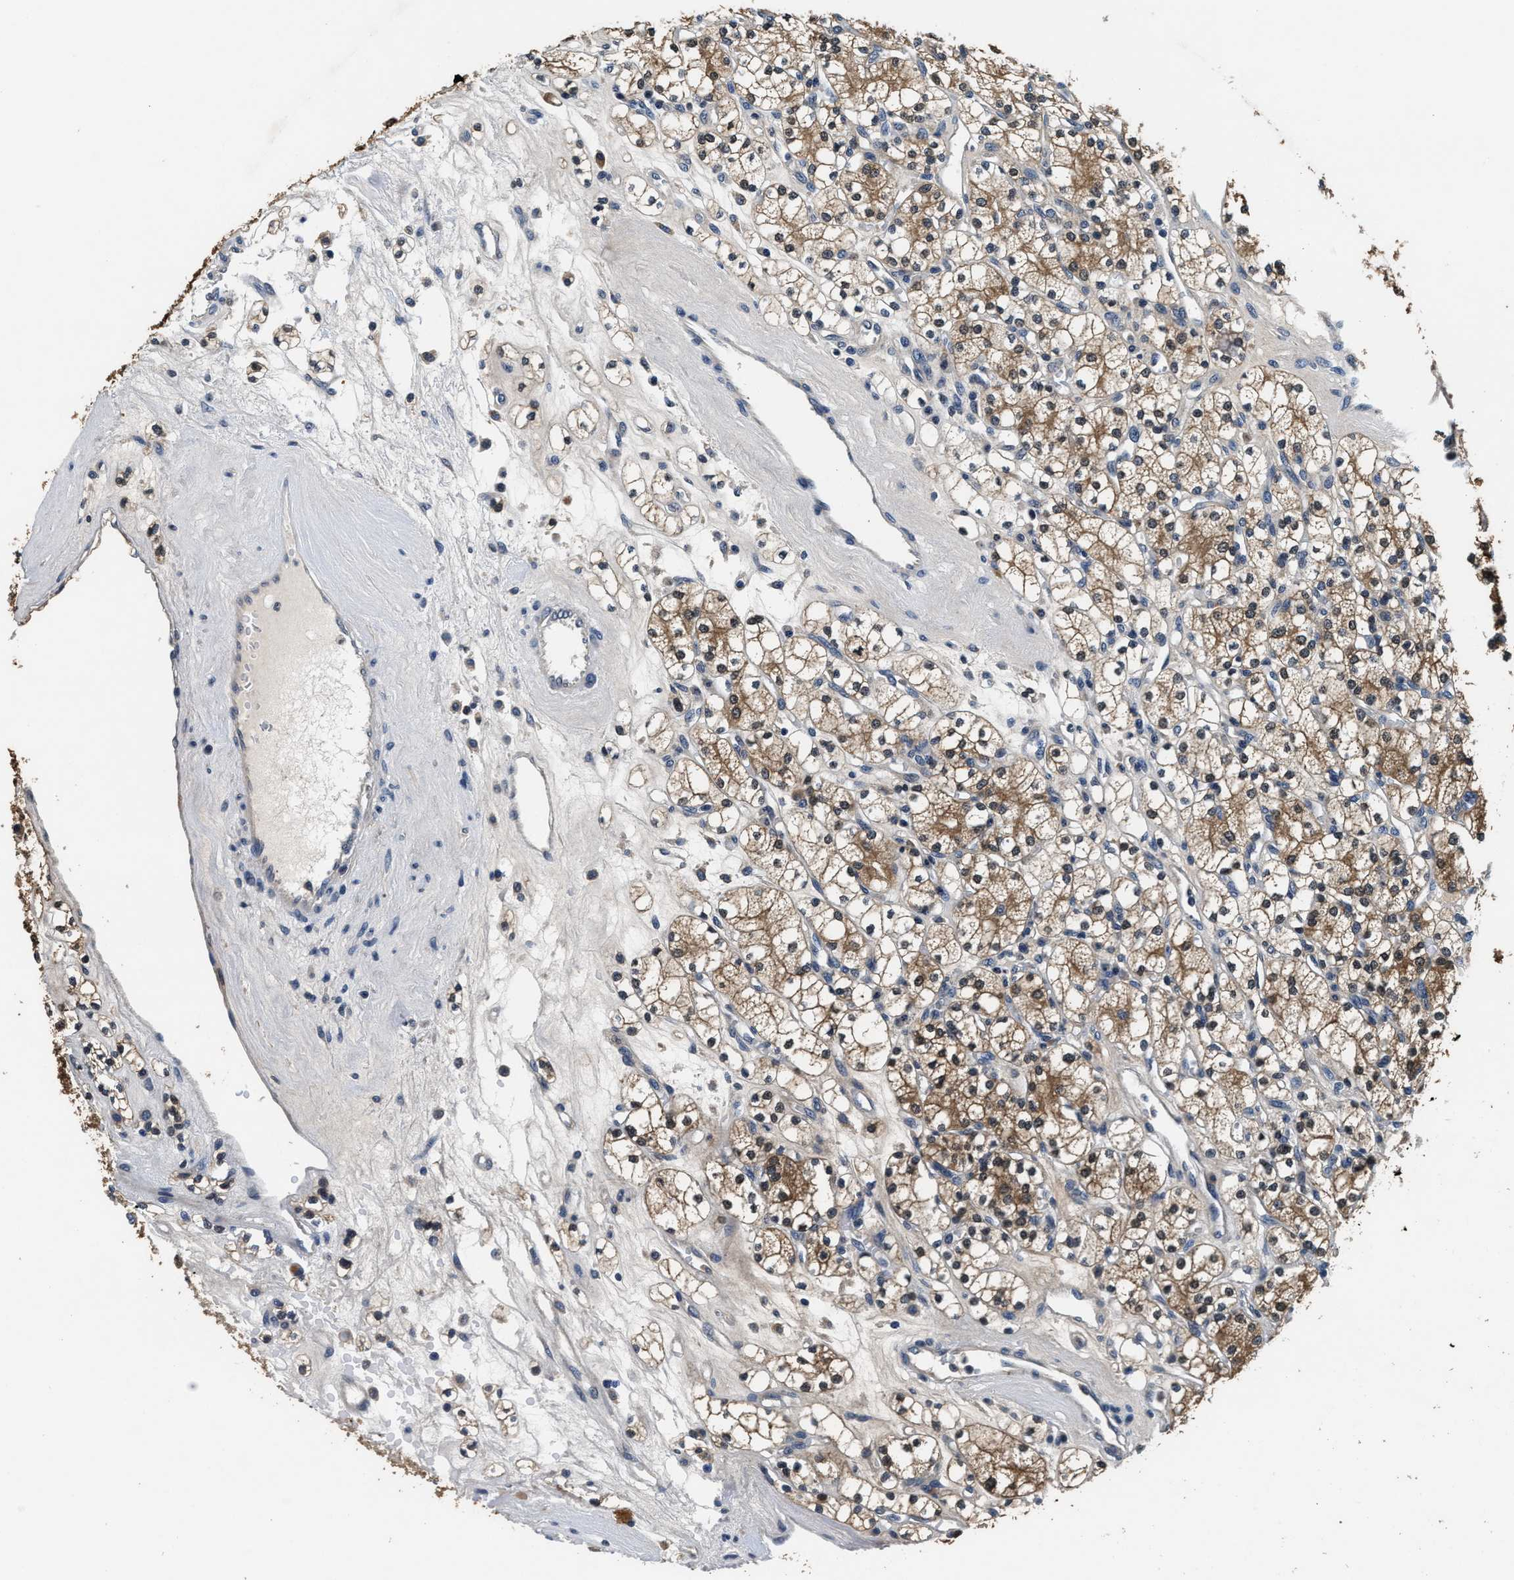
{"staining": {"intensity": "moderate", "quantity": ">75%", "location": "cytoplasmic/membranous"}, "tissue": "renal cancer", "cell_type": "Tumor cells", "image_type": "cancer", "snomed": [{"axis": "morphology", "description": "Adenocarcinoma, NOS"}, {"axis": "topography", "description": "Kidney"}], "caption": "Human renal cancer (adenocarcinoma) stained with a protein marker reveals moderate staining in tumor cells.", "gene": "PHPT1", "patient": {"sex": "male", "age": 77}}